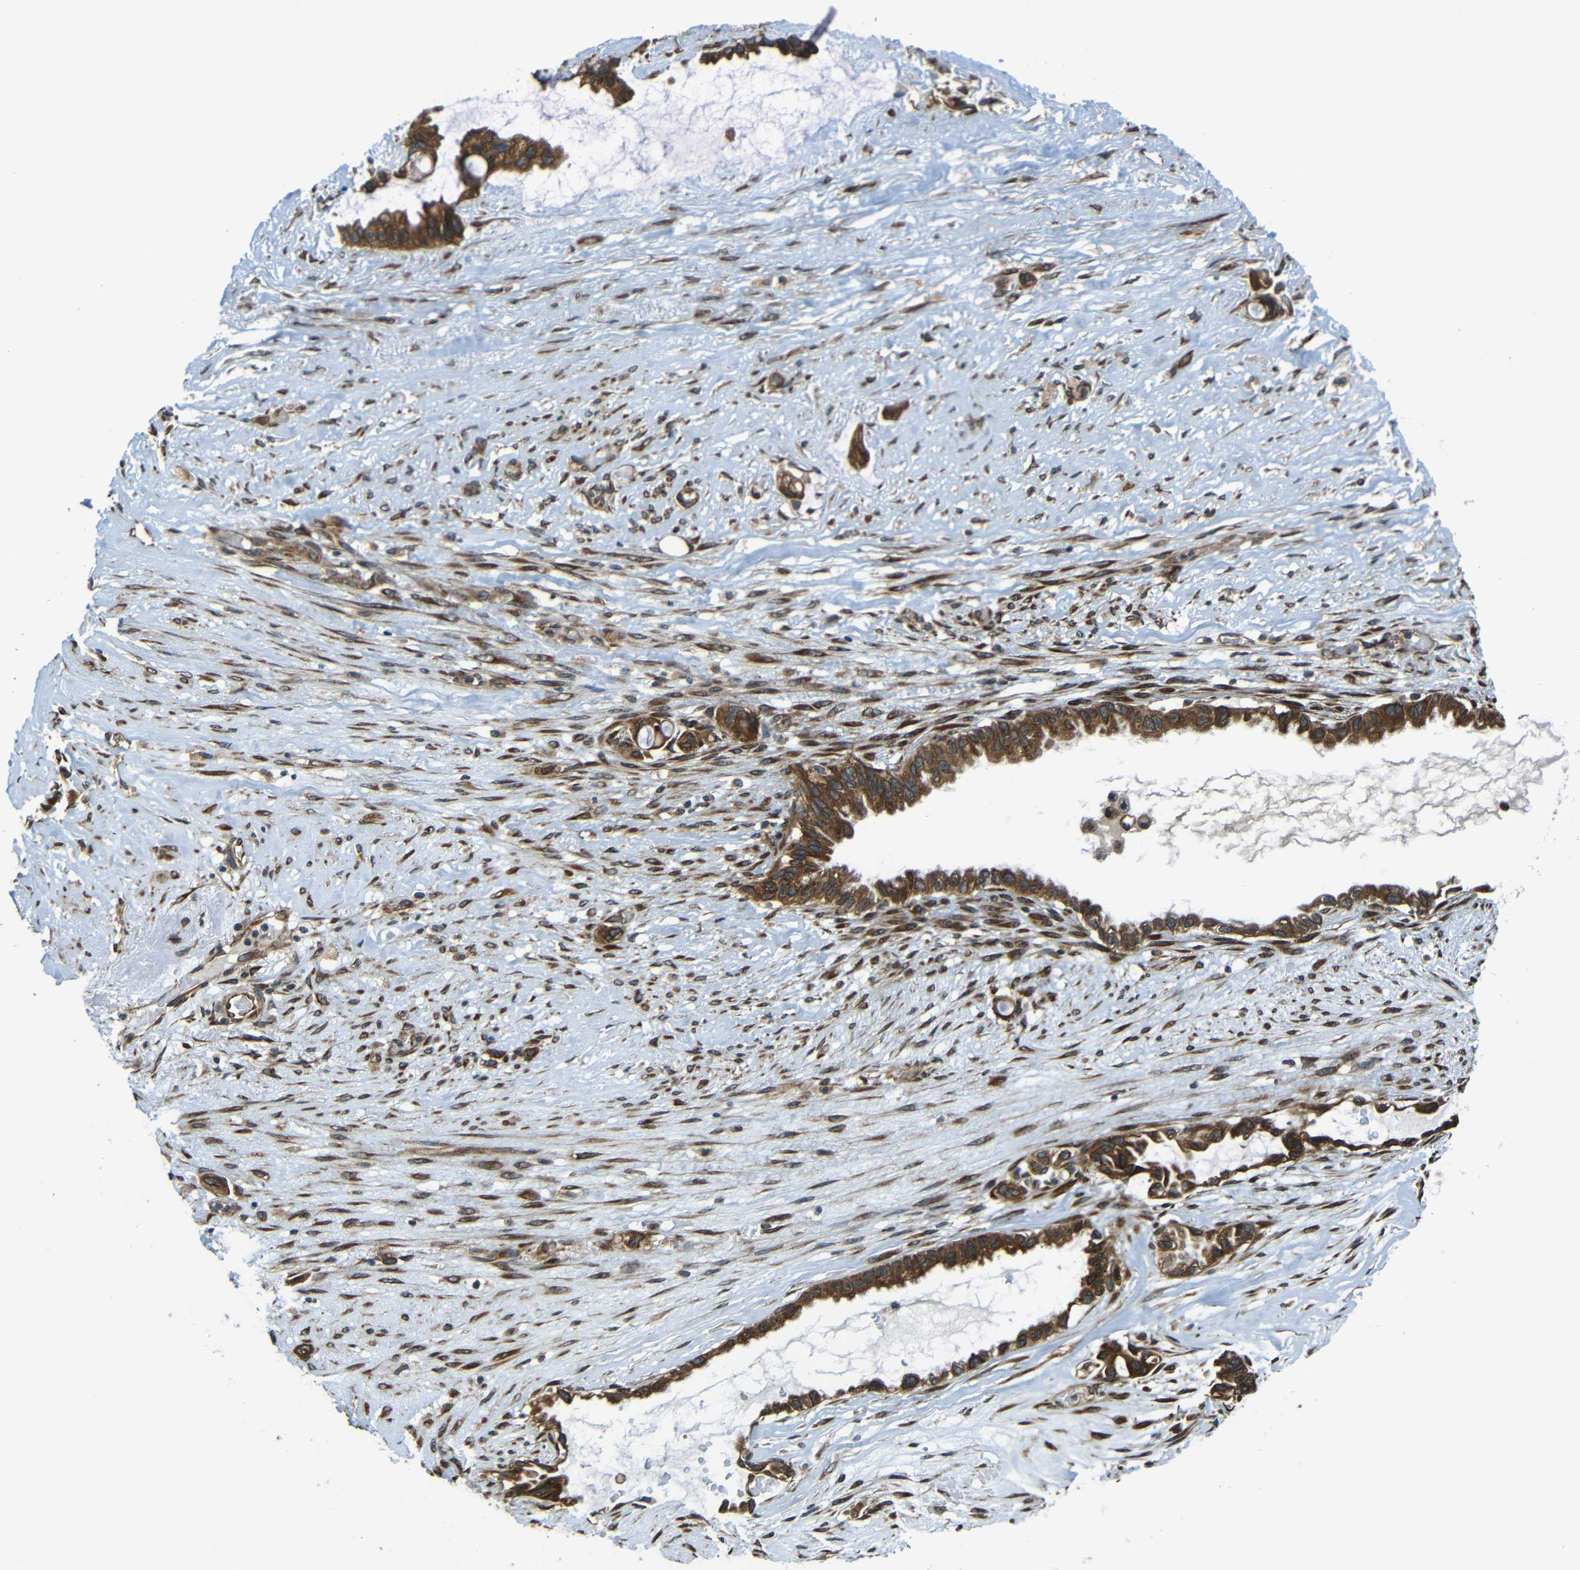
{"staining": {"intensity": "strong", "quantity": ">75%", "location": "cytoplasmic/membranous"}, "tissue": "liver cancer", "cell_type": "Tumor cells", "image_type": "cancer", "snomed": [{"axis": "morphology", "description": "Cholangiocarcinoma"}, {"axis": "topography", "description": "Liver"}], "caption": "Liver cholangiocarcinoma stained with a brown dye demonstrates strong cytoplasmic/membranous positive positivity in approximately >75% of tumor cells.", "gene": "VAPB", "patient": {"sex": "female", "age": 65}}